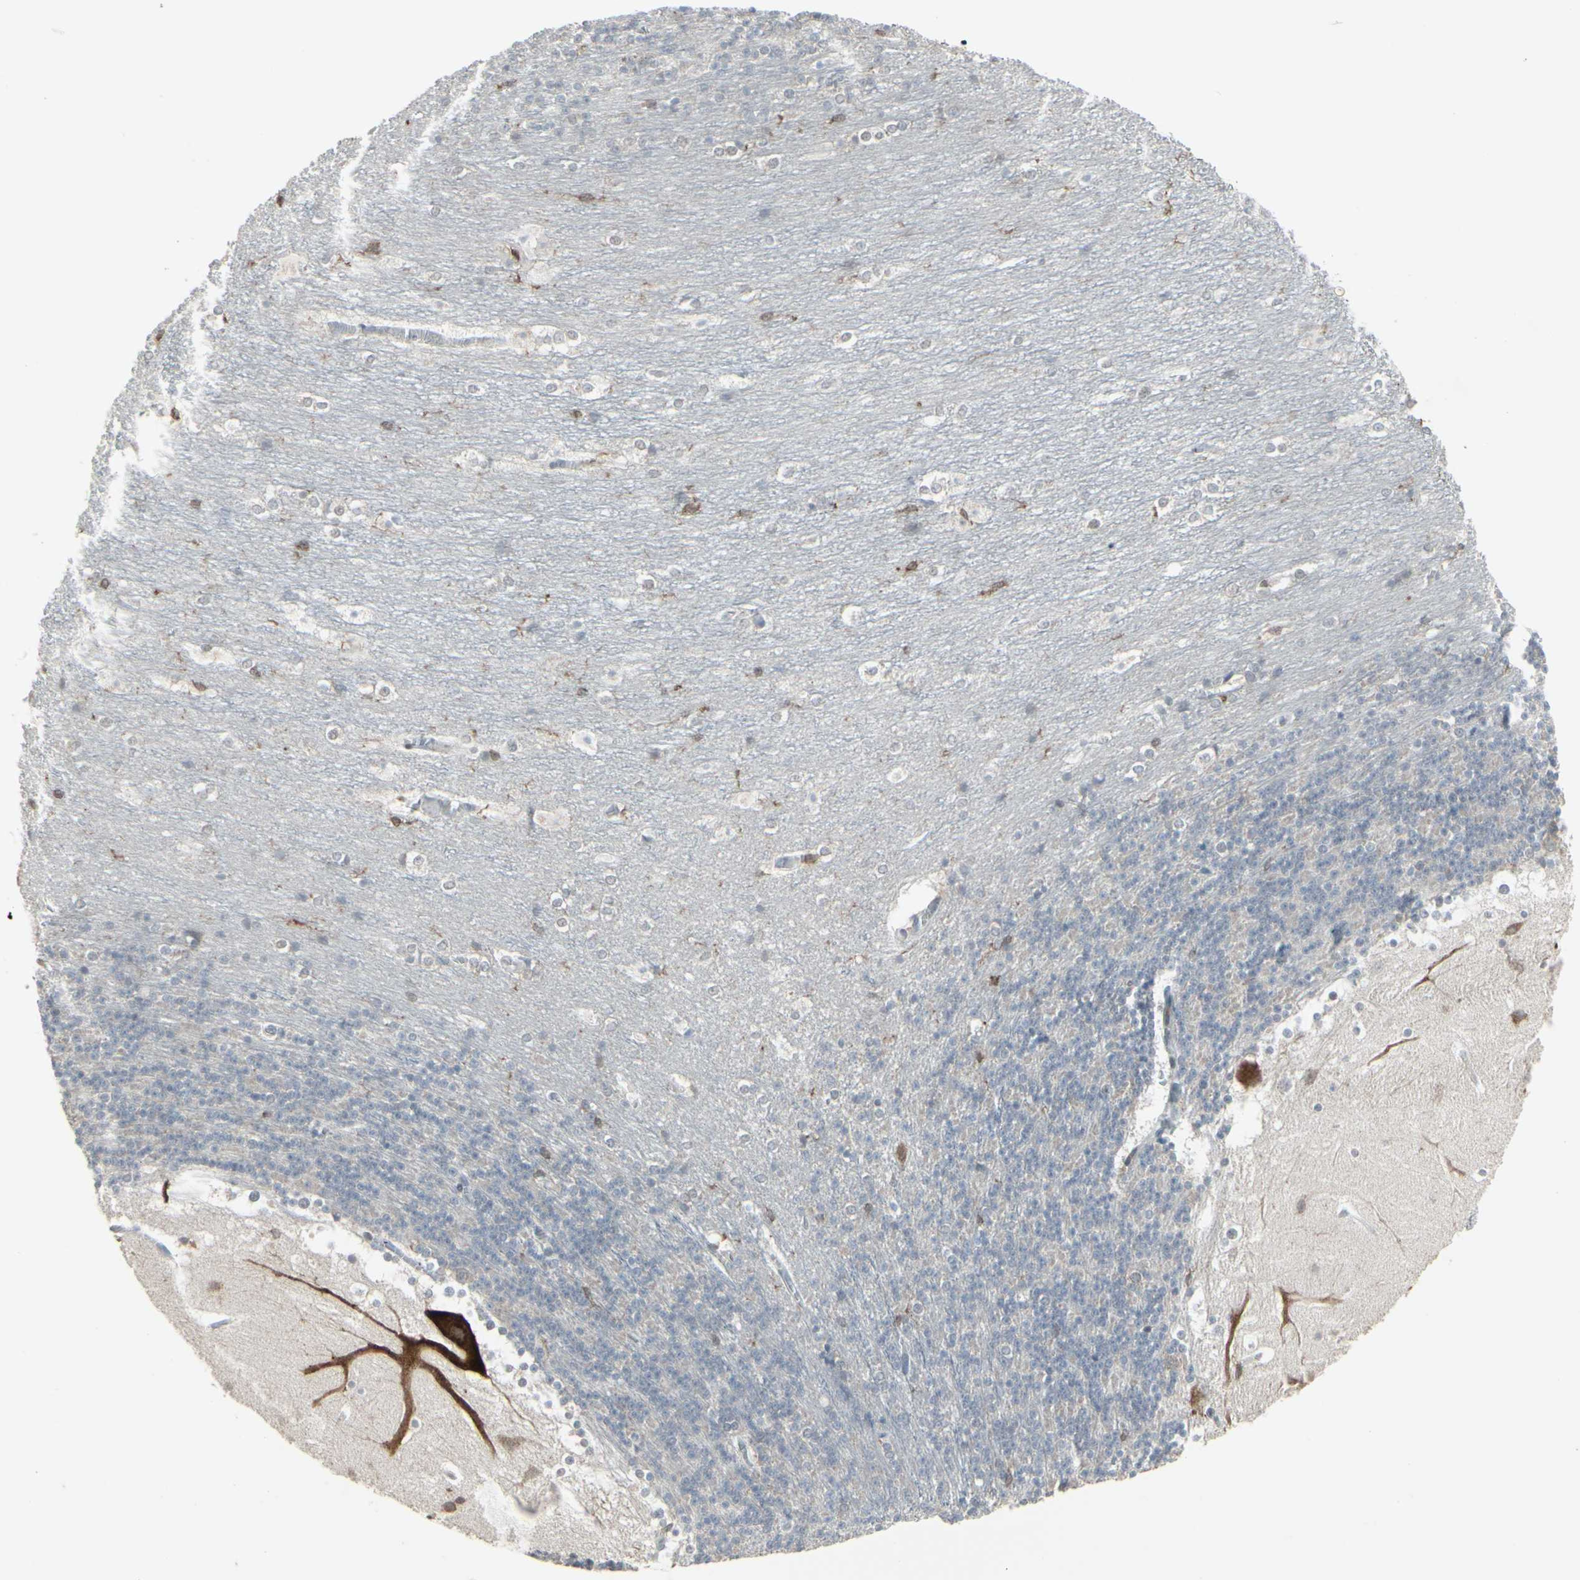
{"staining": {"intensity": "negative", "quantity": "none", "location": "none"}, "tissue": "cerebellum", "cell_type": "Cells in granular layer", "image_type": "normal", "snomed": [{"axis": "morphology", "description": "Normal tissue, NOS"}, {"axis": "topography", "description": "Cerebellum"}], "caption": "IHC of benign human cerebellum reveals no expression in cells in granular layer. (DAB (3,3'-diaminobenzidine) IHC visualized using brightfield microscopy, high magnification).", "gene": "SAMSN1", "patient": {"sex": "female", "age": 19}}